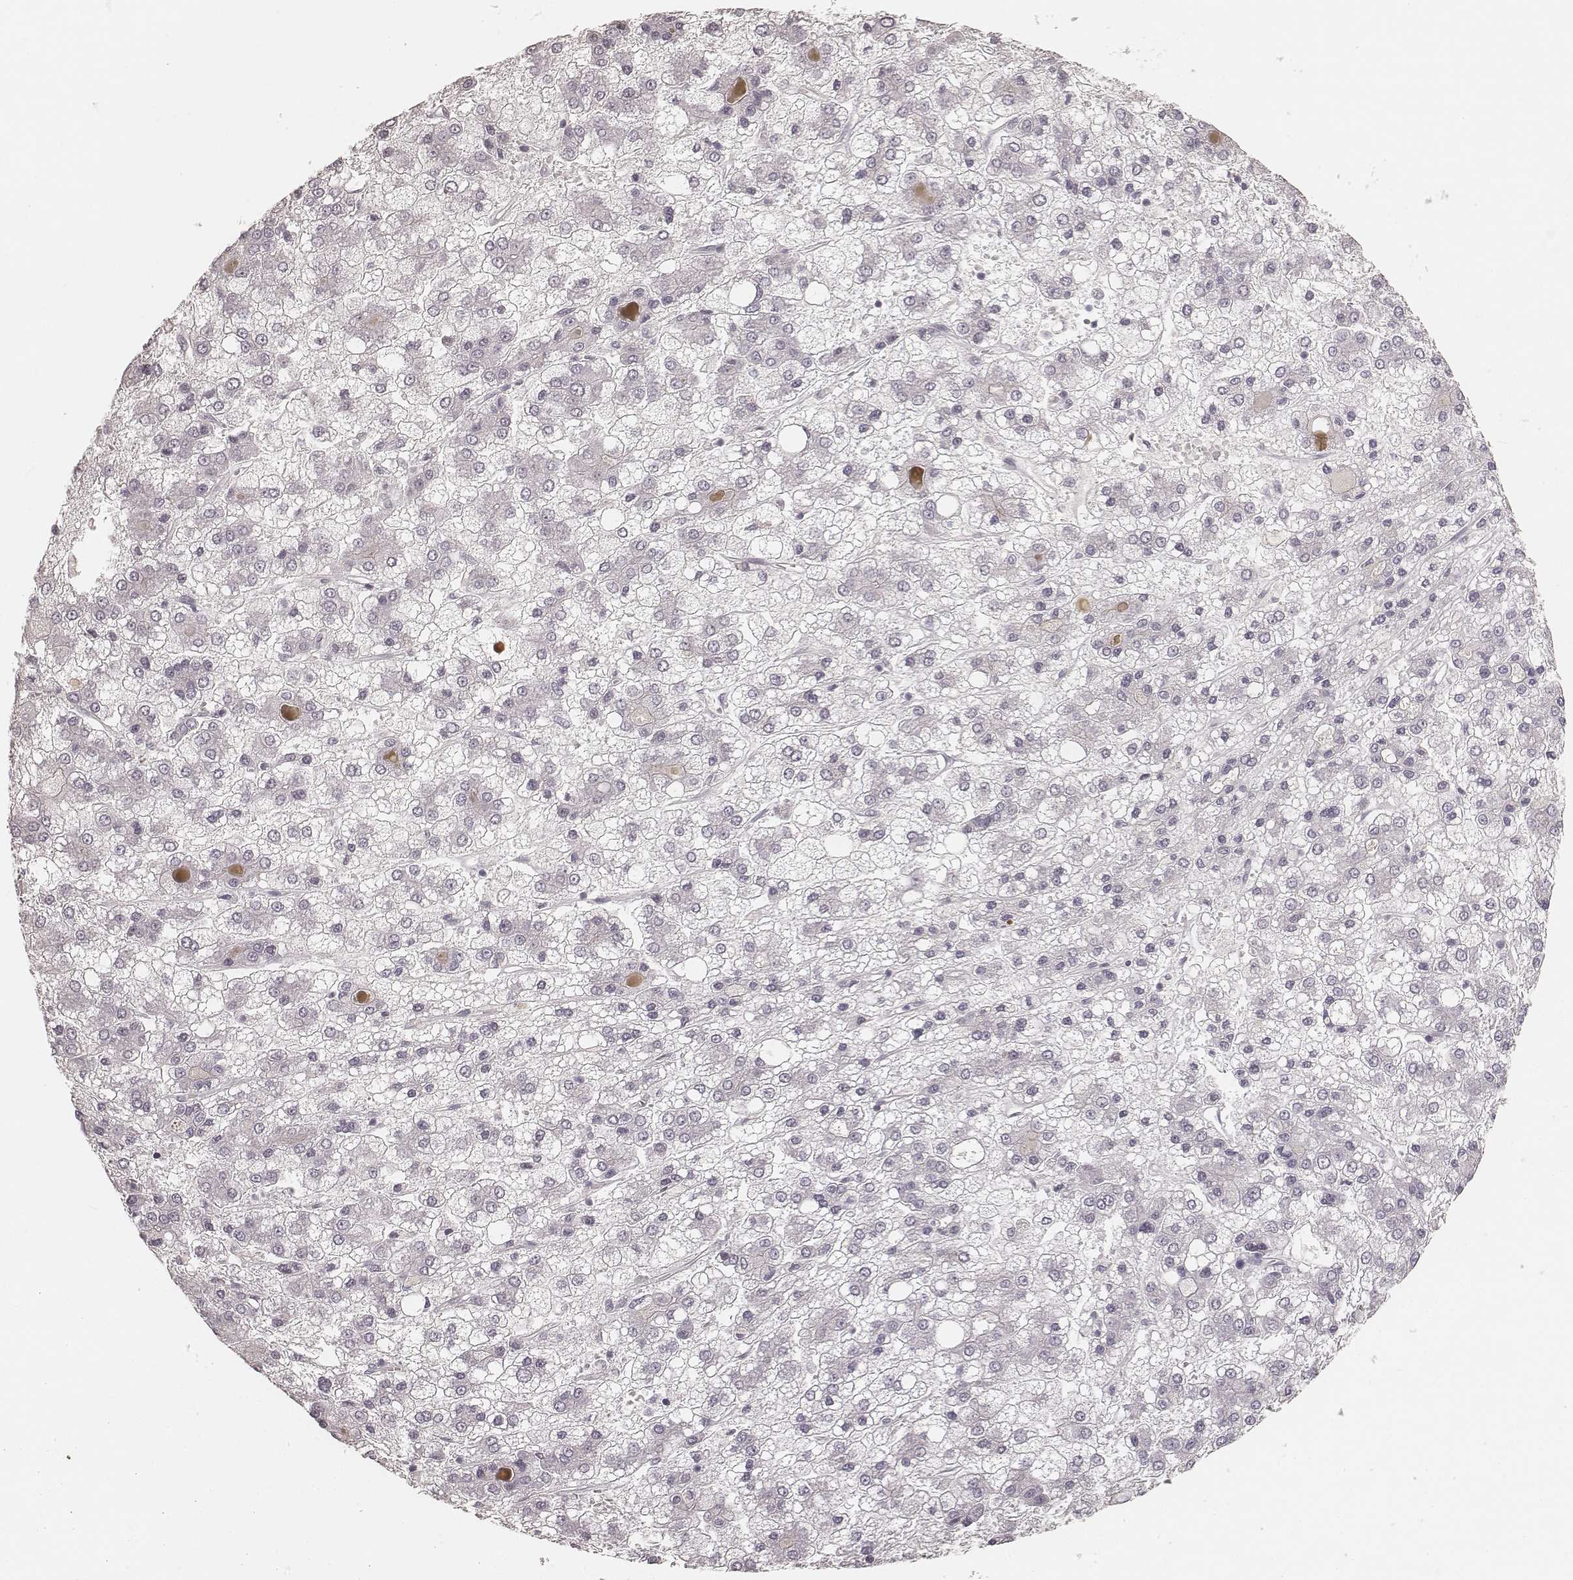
{"staining": {"intensity": "negative", "quantity": "none", "location": "none"}, "tissue": "liver cancer", "cell_type": "Tumor cells", "image_type": "cancer", "snomed": [{"axis": "morphology", "description": "Carcinoma, Hepatocellular, NOS"}, {"axis": "topography", "description": "Liver"}], "caption": "DAB immunohistochemical staining of liver cancer demonstrates no significant staining in tumor cells.", "gene": "SPATA24", "patient": {"sex": "male", "age": 73}}